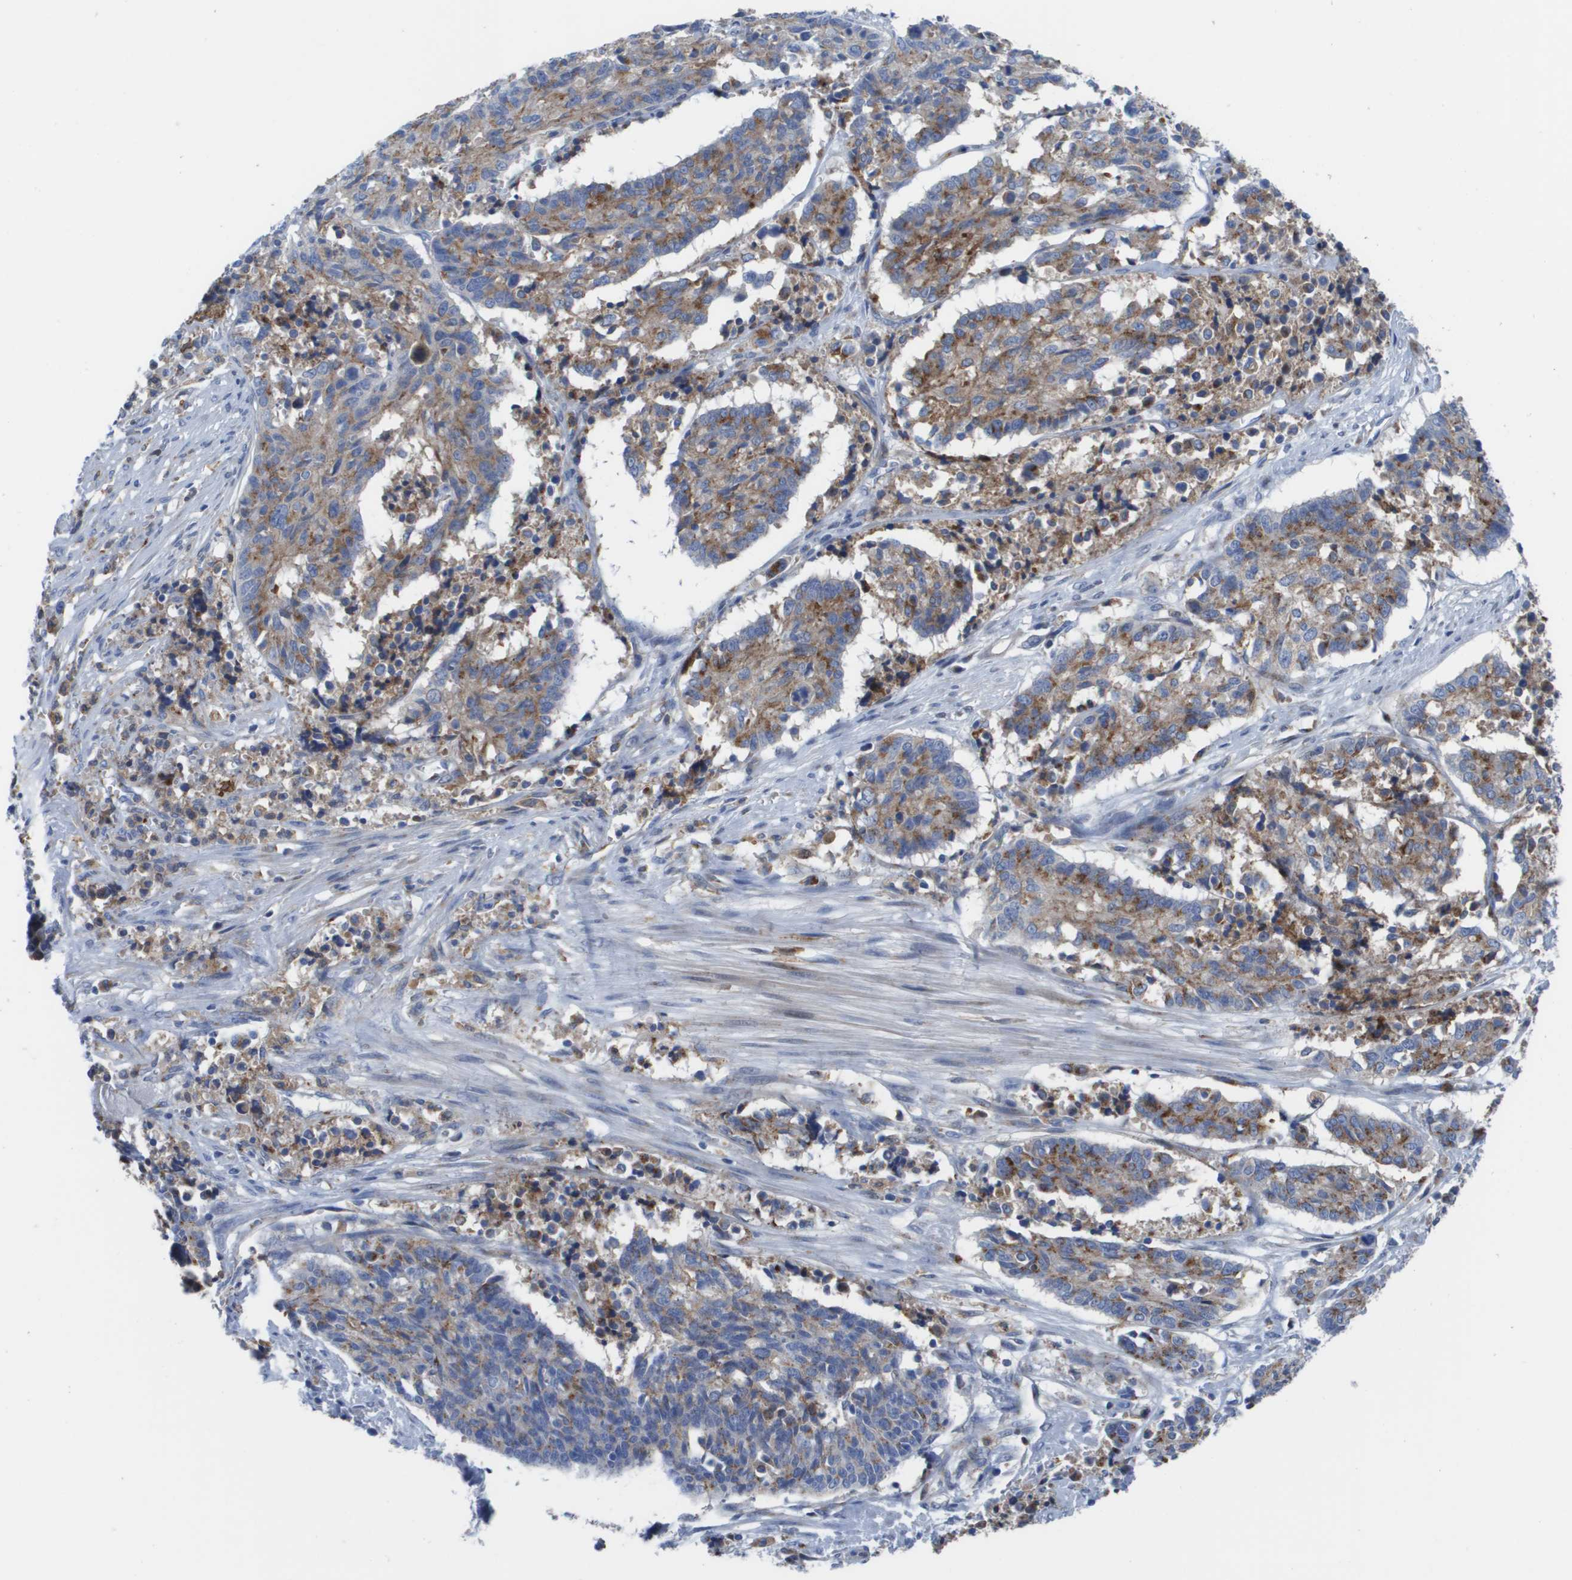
{"staining": {"intensity": "moderate", "quantity": ">75%", "location": "cytoplasmic/membranous"}, "tissue": "cervical cancer", "cell_type": "Tumor cells", "image_type": "cancer", "snomed": [{"axis": "morphology", "description": "Squamous cell carcinoma, NOS"}, {"axis": "topography", "description": "Cervix"}], "caption": "Immunohistochemistry of cervical cancer shows medium levels of moderate cytoplasmic/membranous expression in about >75% of tumor cells.", "gene": "SLC37A2", "patient": {"sex": "female", "age": 35}}